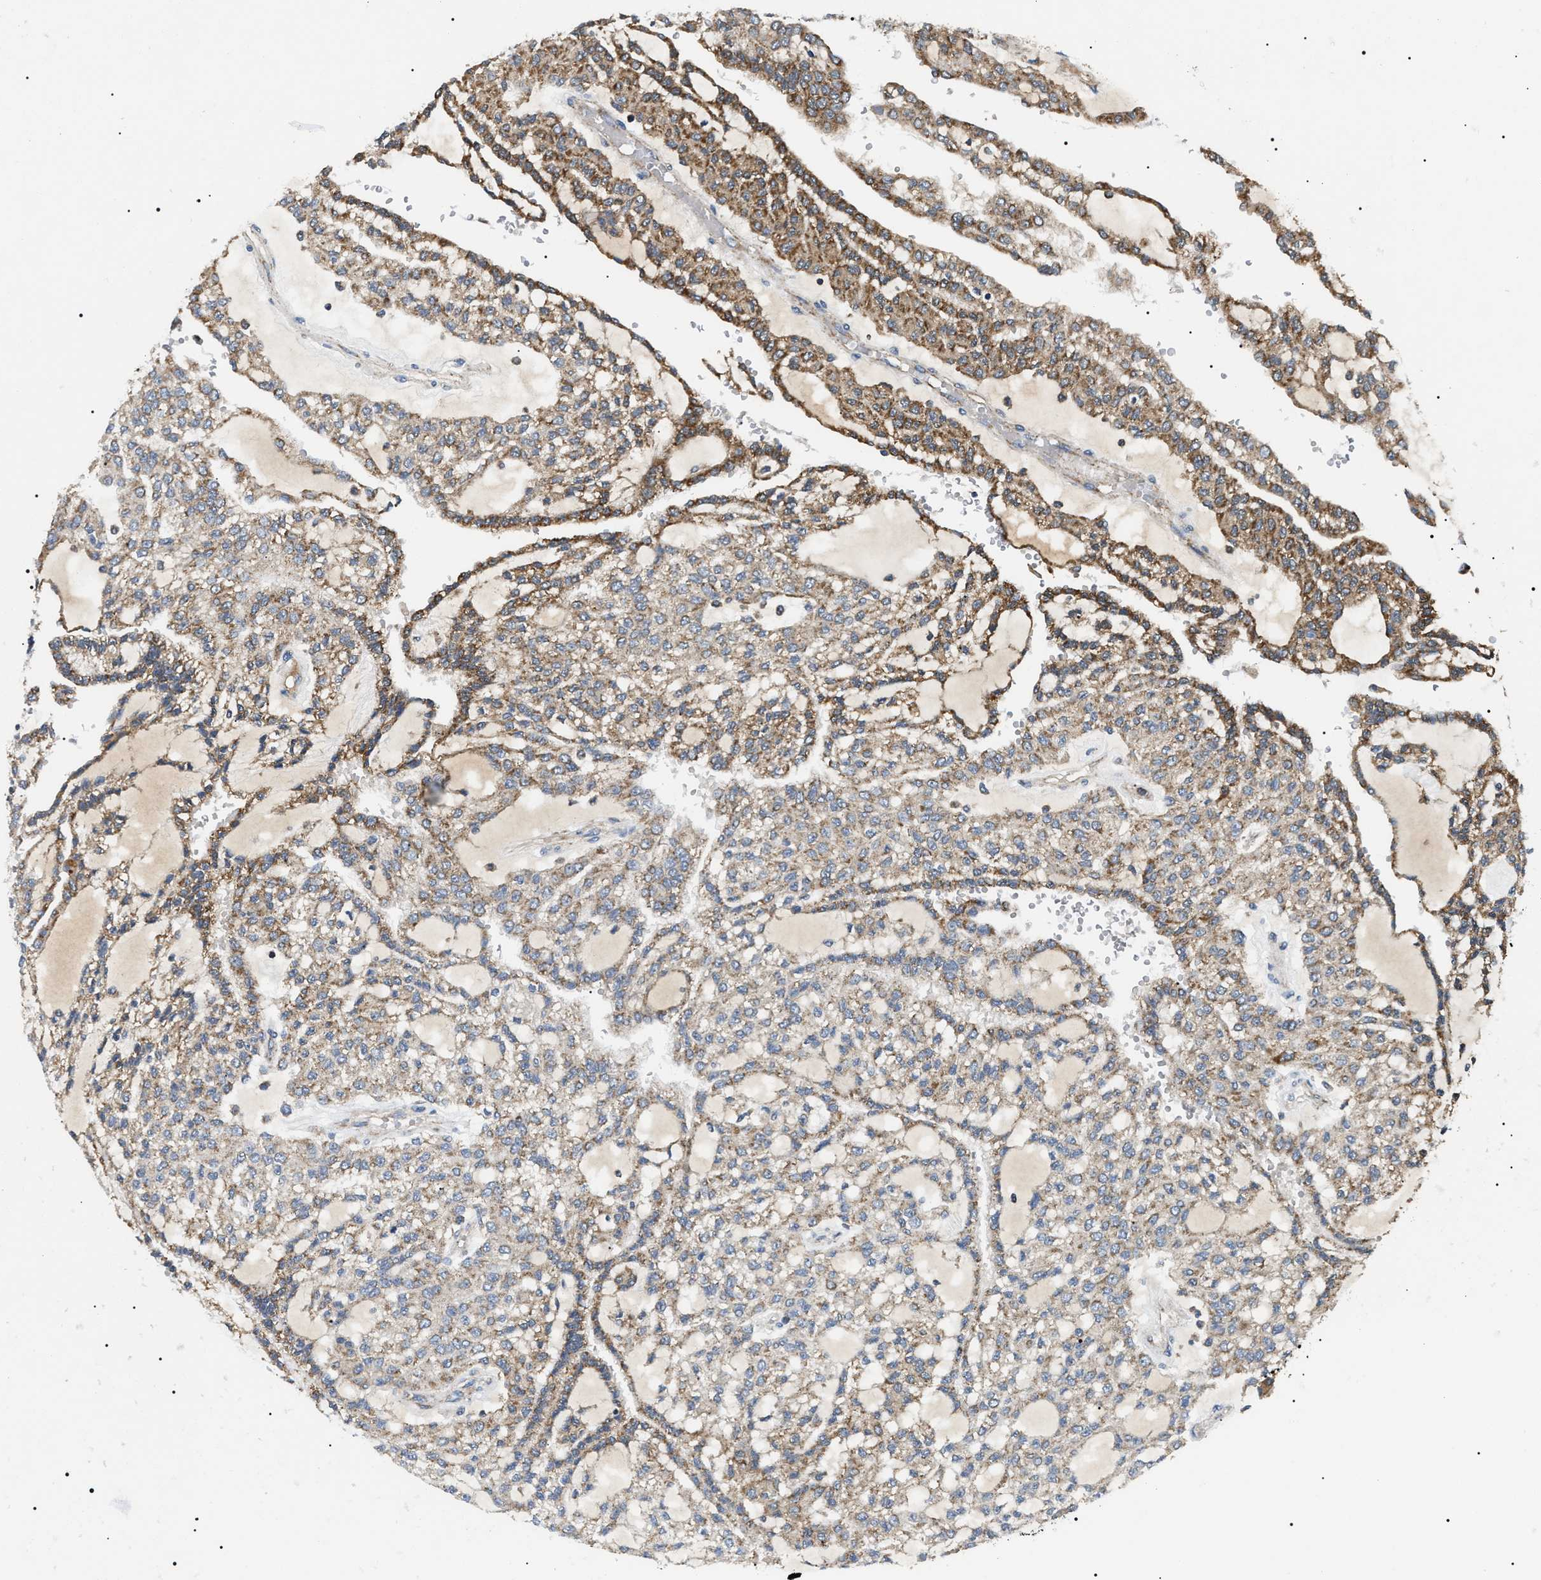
{"staining": {"intensity": "moderate", "quantity": ">75%", "location": "cytoplasmic/membranous"}, "tissue": "renal cancer", "cell_type": "Tumor cells", "image_type": "cancer", "snomed": [{"axis": "morphology", "description": "Adenocarcinoma, NOS"}, {"axis": "topography", "description": "Kidney"}], "caption": "Immunohistochemistry (DAB) staining of renal cancer (adenocarcinoma) exhibits moderate cytoplasmic/membranous protein staining in approximately >75% of tumor cells.", "gene": "OXSM", "patient": {"sex": "male", "age": 63}}